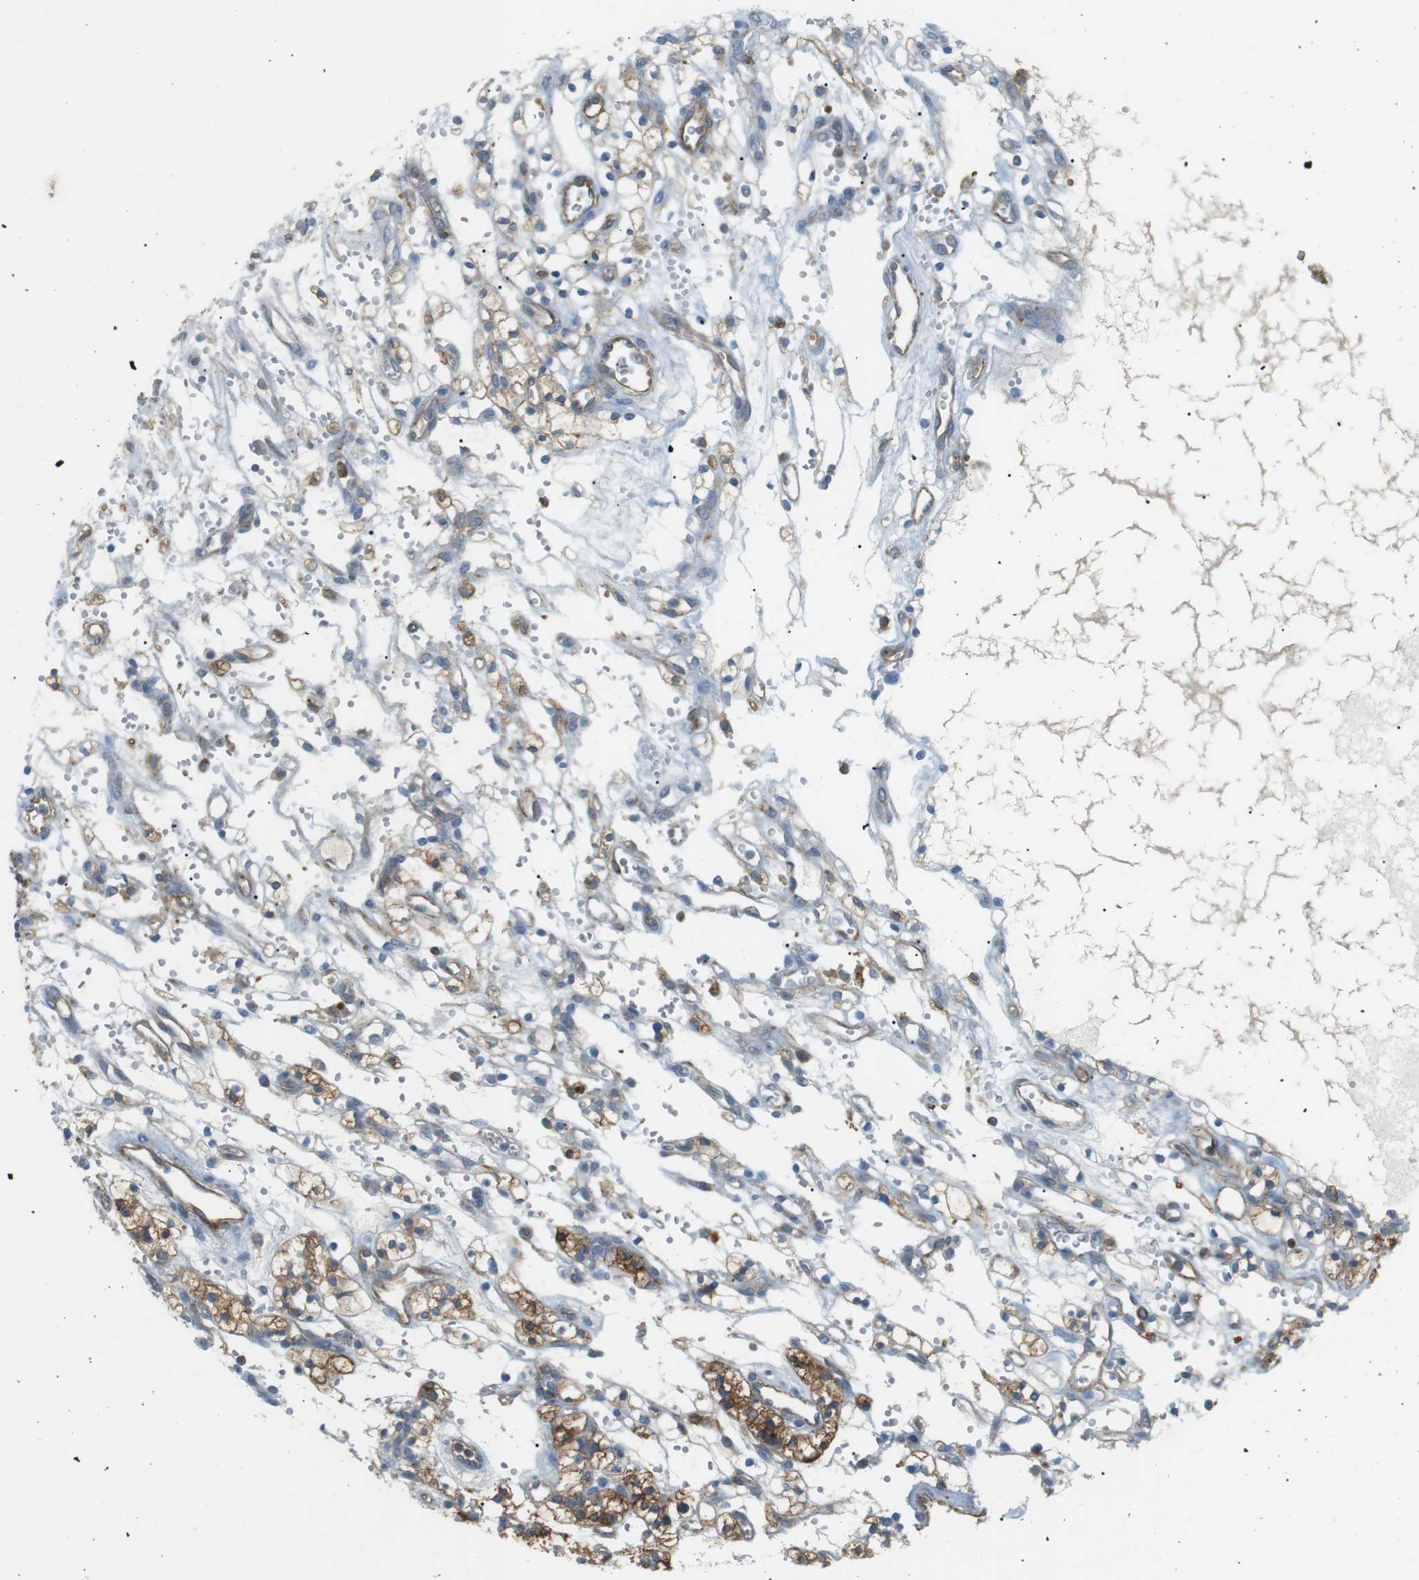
{"staining": {"intensity": "strong", "quantity": "25%-75%", "location": "cytoplasmic/membranous"}, "tissue": "renal cancer", "cell_type": "Tumor cells", "image_type": "cancer", "snomed": [{"axis": "morphology", "description": "Adenocarcinoma, NOS"}, {"axis": "topography", "description": "Kidney"}], "caption": "This is an image of immunohistochemistry (IHC) staining of adenocarcinoma (renal), which shows strong positivity in the cytoplasmic/membranous of tumor cells.", "gene": "PEPD", "patient": {"sex": "female", "age": 57}}